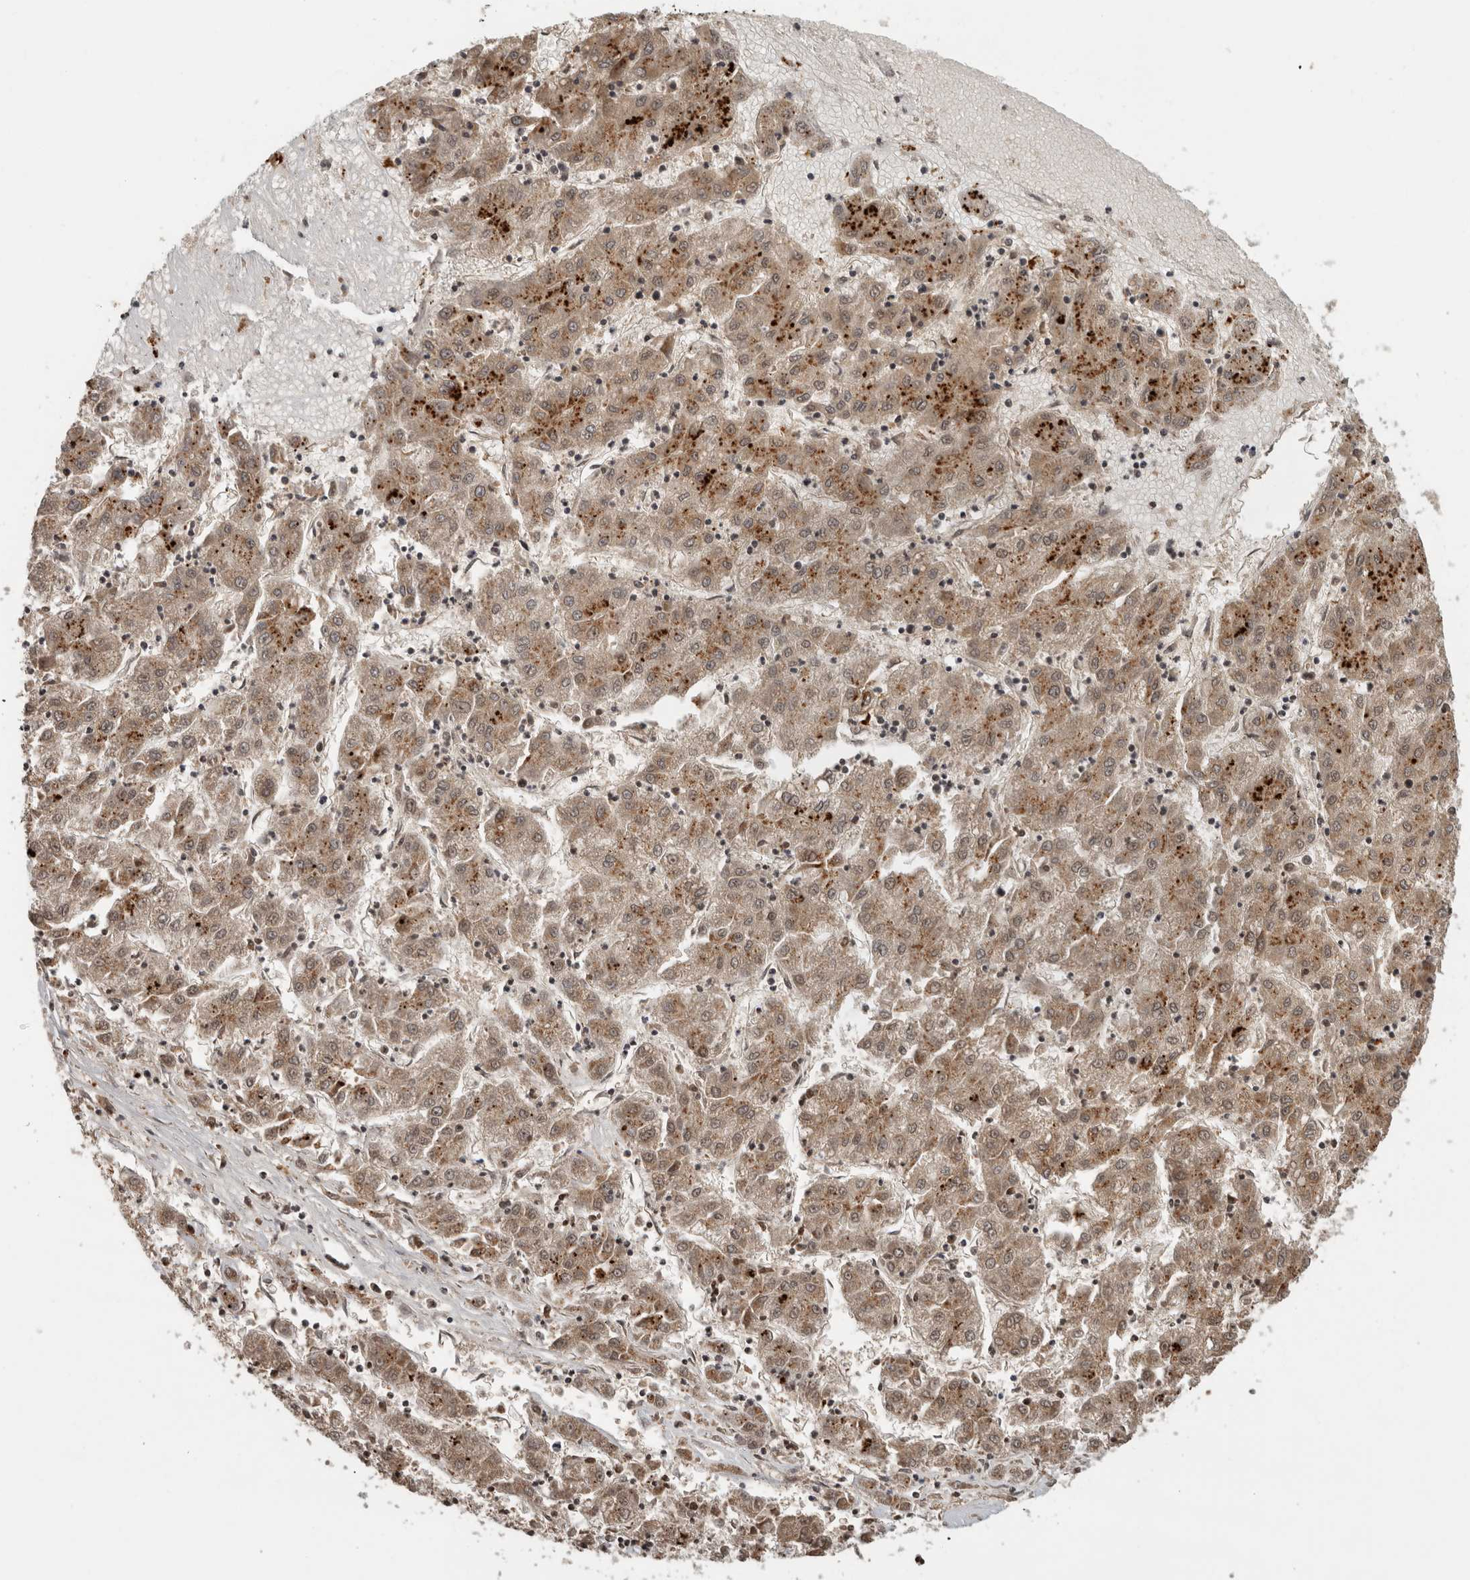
{"staining": {"intensity": "moderate", "quantity": ">75%", "location": "cytoplasmic/membranous"}, "tissue": "liver cancer", "cell_type": "Tumor cells", "image_type": "cancer", "snomed": [{"axis": "morphology", "description": "Carcinoma, Hepatocellular, NOS"}, {"axis": "topography", "description": "Liver"}], "caption": "Protein analysis of hepatocellular carcinoma (liver) tissue demonstrates moderate cytoplasmic/membranous staining in approximately >75% of tumor cells.", "gene": "PITPNC1", "patient": {"sex": "male", "age": 72}}